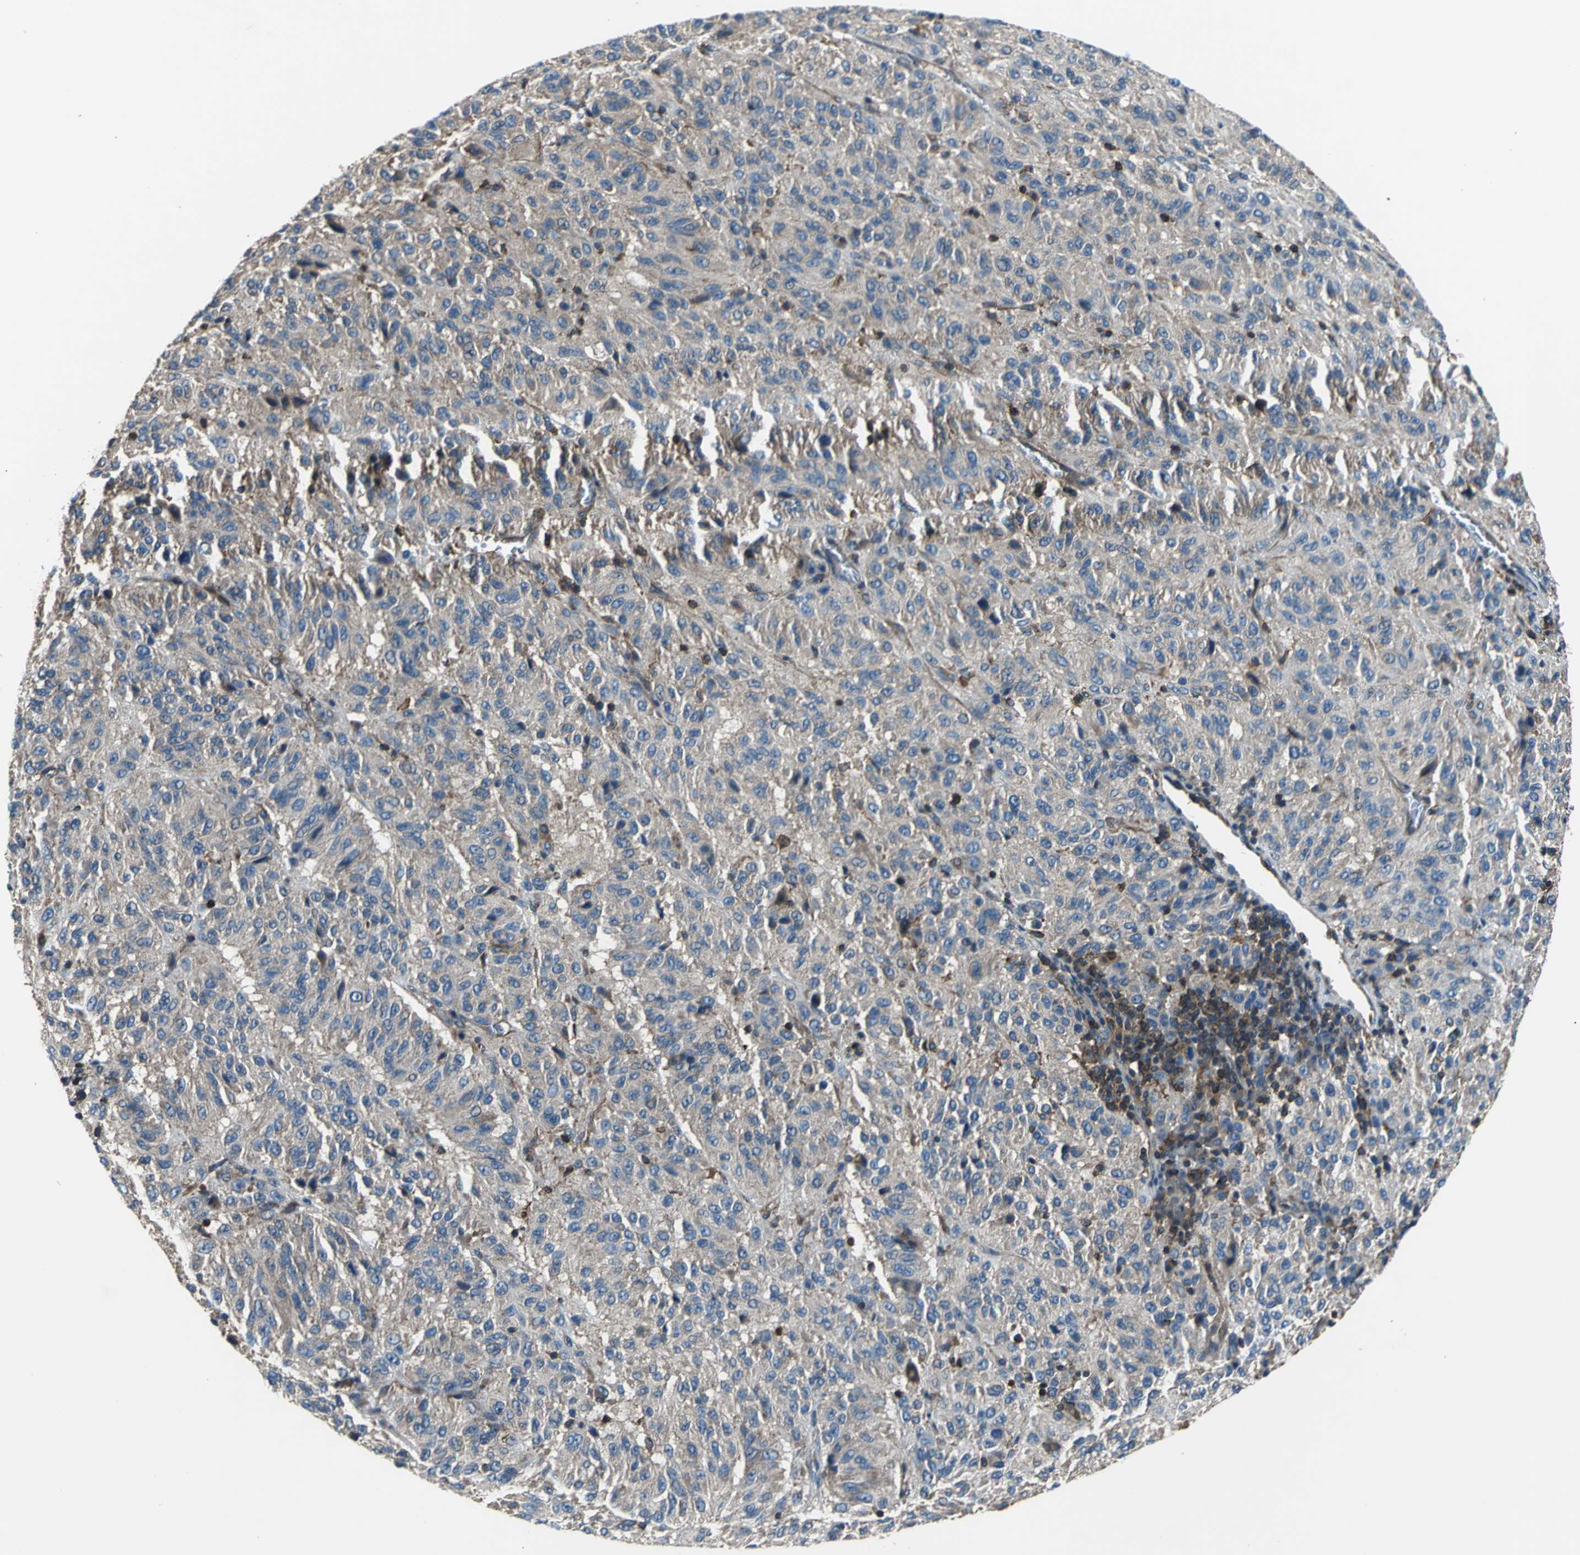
{"staining": {"intensity": "moderate", "quantity": ">75%", "location": "cytoplasmic/membranous"}, "tissue": "melanoma", "cell_type": "Tumor cells", "image_type": "cancer", "snomed": [{"axis": "morphology", "description": "Malignant melanoma, Metastatic site"}, {"axis": "topography", "description": "Lung"}], "caption": "This micrograph demonstrates IHC staining of malignant melanoma (metastatic site), with medium moderate cytoplasmic/membranous expression in about >75% of tumor cells.", "gene": "PARVA", "patient": {"sex": "male", "age": 64}}